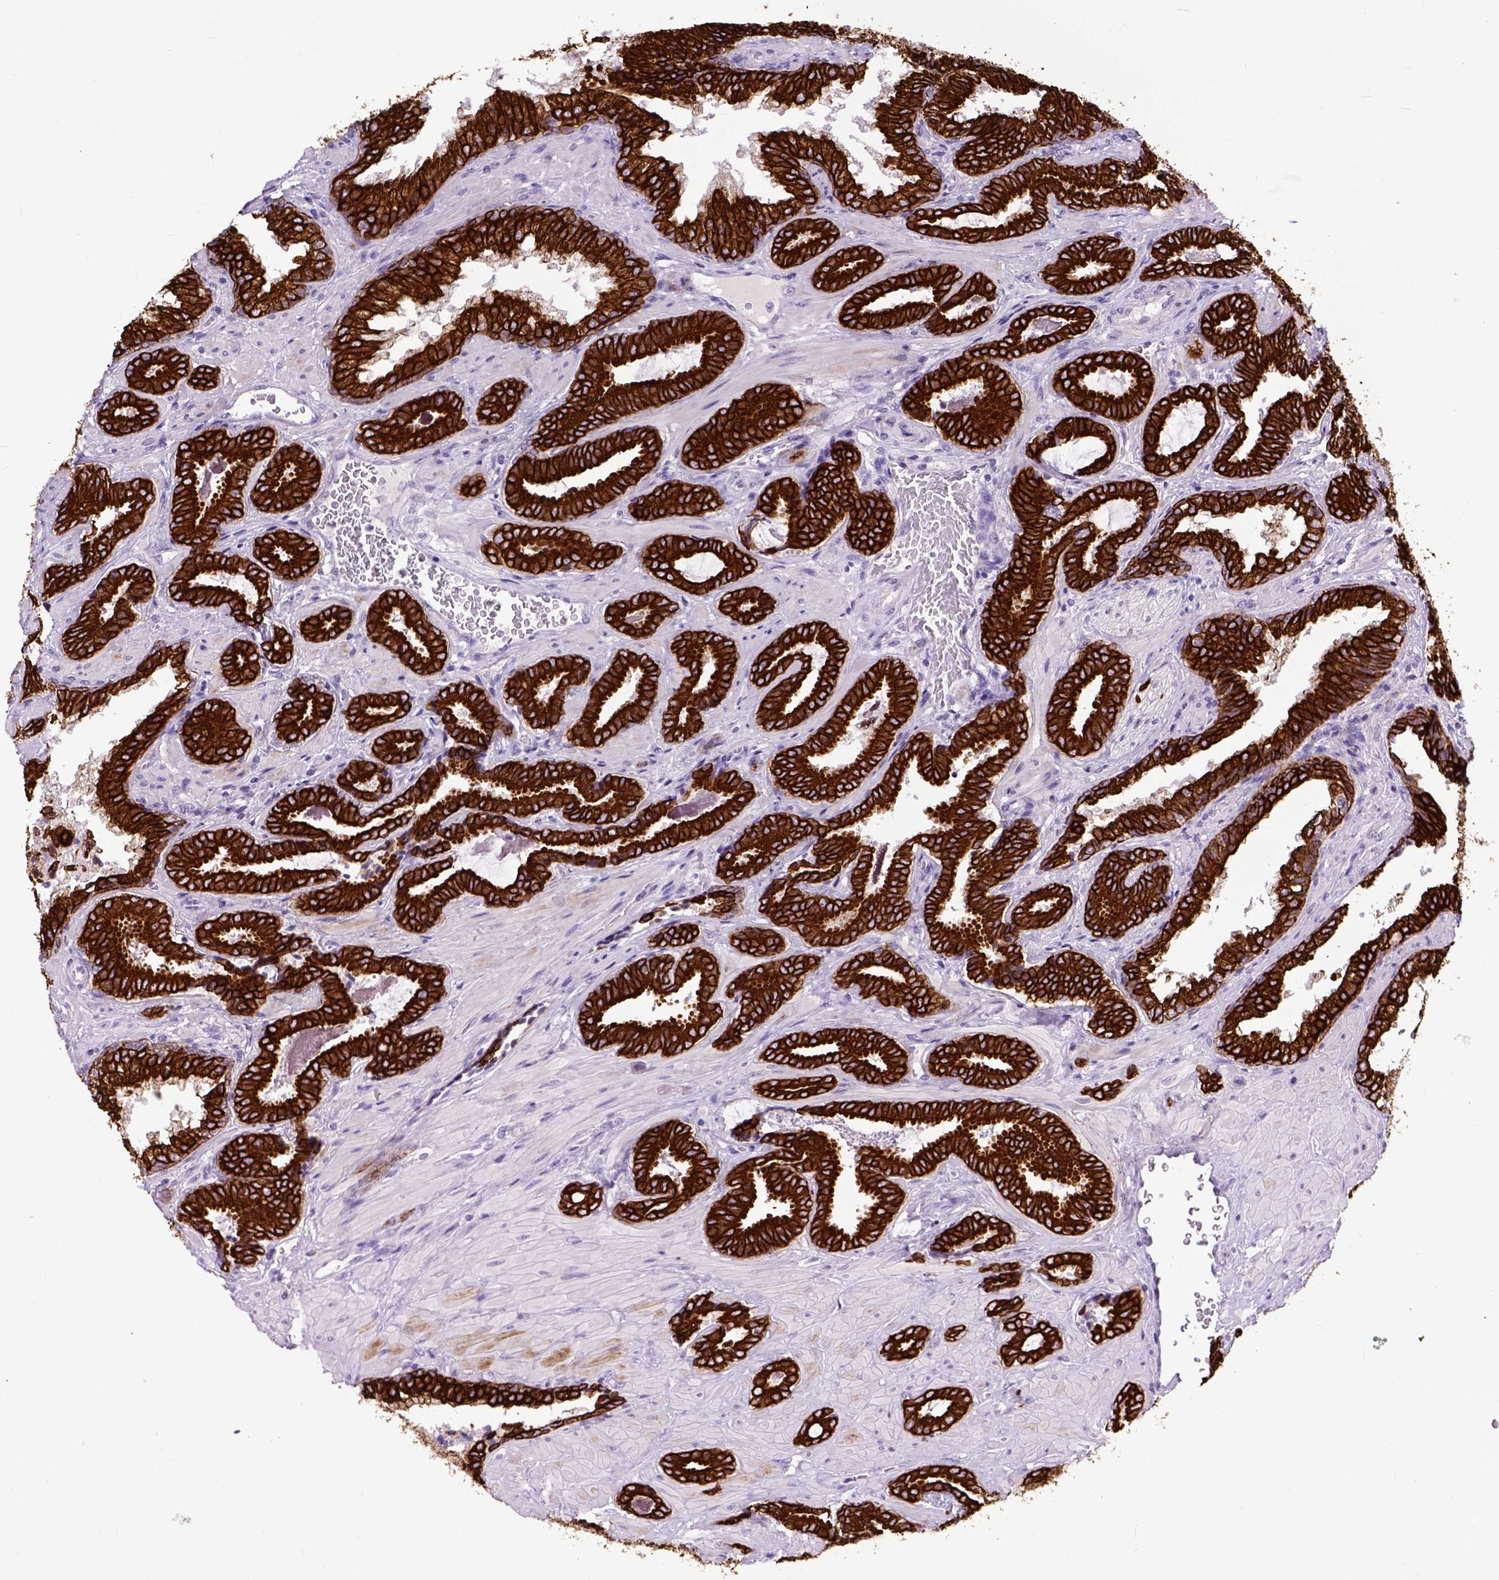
{"staining": {"intensity": "strong", "quantity": ">75%", "location": "cytoplasmic/membranous"}, "tissue": "prostate cancer", "cell_type": "Tumor cells", "image_type": "cancer", "snomed": [{"axis": "morphology", "description": "Adenocarcinoma, Low grade"}, {"axis": "topography", "description": "Prostate"}], "caption": "The histopathology image shows immunohistochemical staining of prostate cancer (adenocarcinoma (low-grade)). There is strong cytoplasmic/membranous expression is present in approximately >75% of tumor cells.", "gene": "RAB25", "patient": {"sex": "male", "age": 61}}